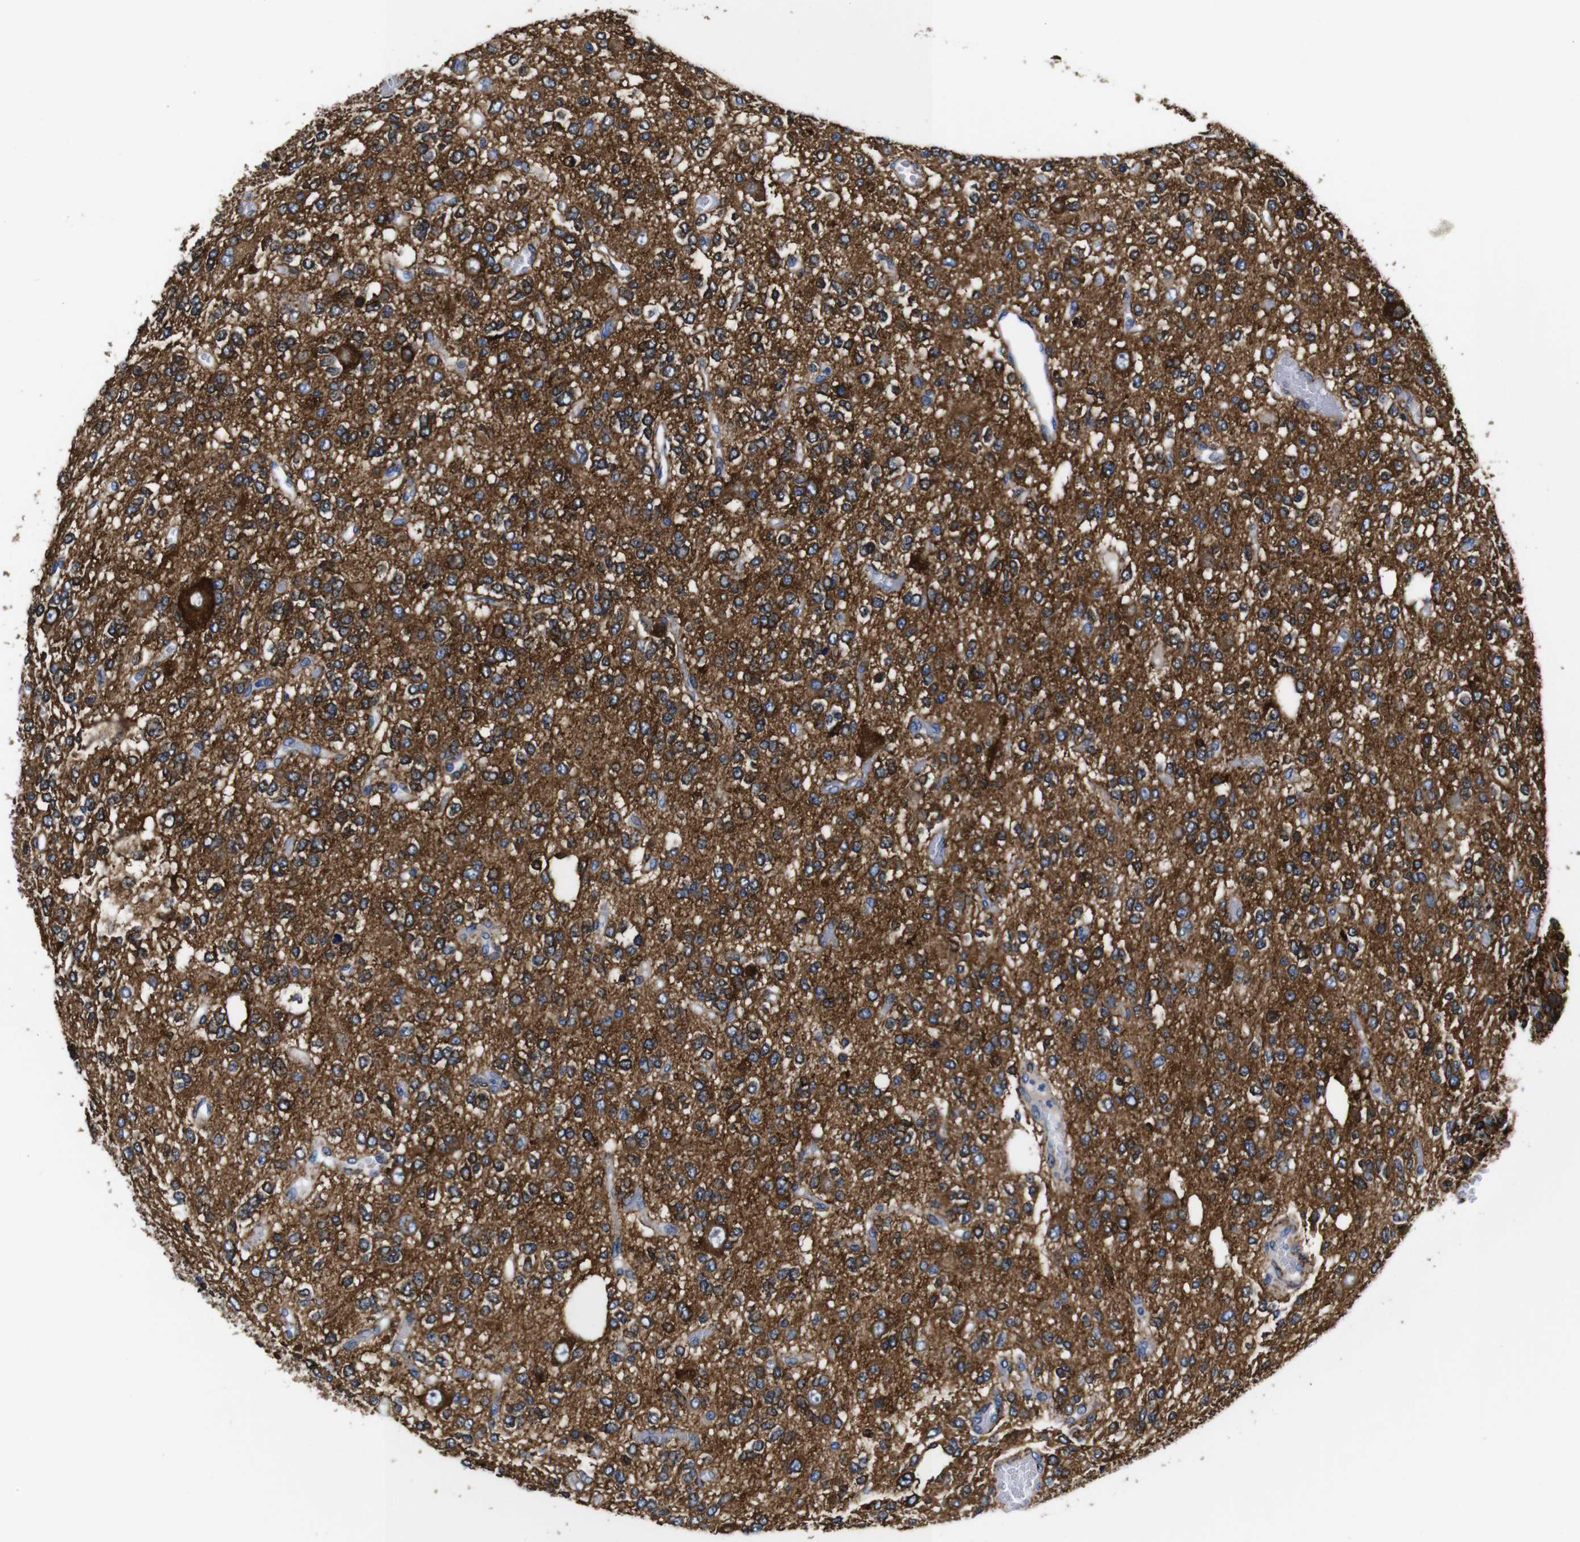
{"staining": {"intensity": "strong", "quantity": ">75%", "location": "cytoplasmic/membranous"}, "tissue": "glioma", "cell_type": "Tumor cells", "image_type": "cancer", "snomed": [{"axis": "morphology", "description": "Glioma, malignant, Low grade"}, {"axis": "topography", "description": "Brain"}], "caption": "Protein staining exhibits strong cytoplasmic/membranous expression in approximately >75% of tumor cells in low-grade glioma (malignant).", "gene": "LRIG1", "patient": {"sex": "male", "age": 38}}